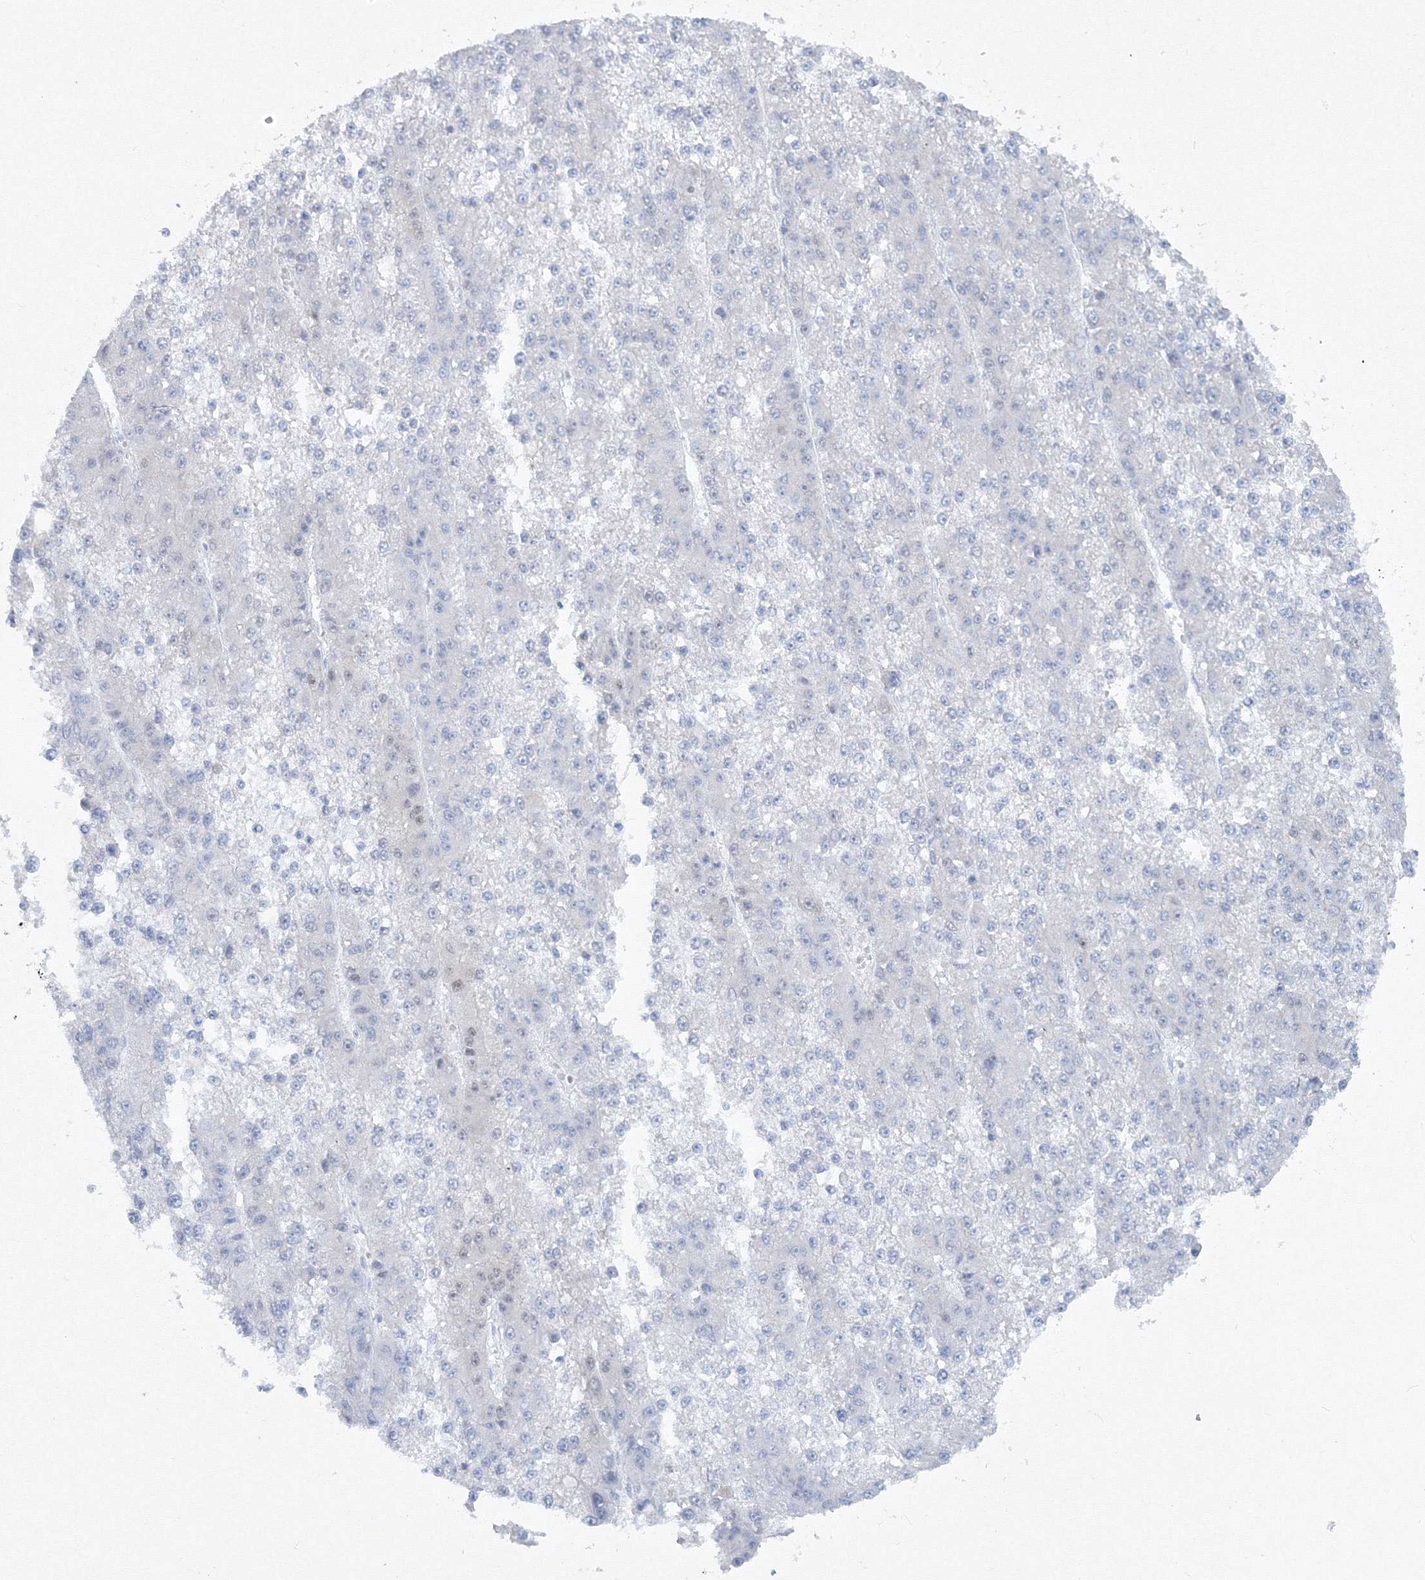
{"staining": {"intensity": "negative", "quantity": "none", "location": "none"}, "tissue": "liver cancer", "cell_type": "Tumor cells", "image_type": "cancer", "snomed": [{"axis": "morphology", "description": "Carcinoma, Hepatocellular, NOS"}, {"axis": "topography", "description": "Liver"}], "caption": "Image shows no protein positivity in tumor cells of hepatocellular carcinoma (liver) tissue.", "gene": "GCKR", "patient": {"sex": "female", "age": 73}}